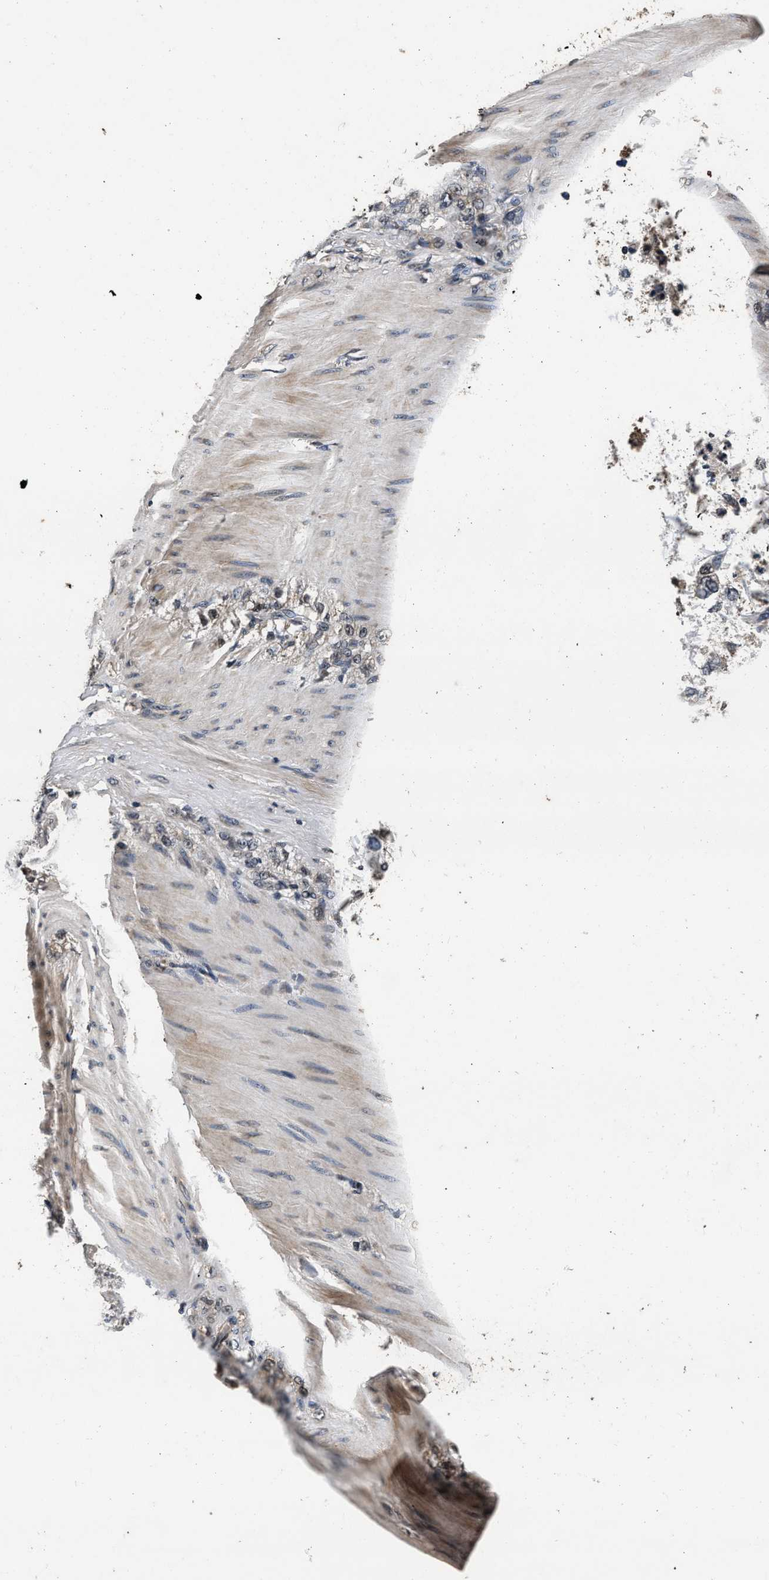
{"staining": {"intensity": "weak", "quantity": "25%-75%", "location": "cytoplasmic/membranous"}, "tissue": "stomach cancer", "cell_type": "Tumor cells", "image_type": "cancer", "snomed": [{"axis": "morphology", "description": "Normal tissue, NOS"}, {"axis": "morphology", "description": "Adenocarcinoma, NOS"}, {"axis": "topography", "description": "Stomach"}], "caption": "Protein positivity by immunohistochemistry shows weak cytoplasmic/membranous expression in about 25%-75% of tumor cells in stomach cancer (adenocarcinoma).", "gene": "CSTF1", "patient": {"sex": "male", "age": 82}}